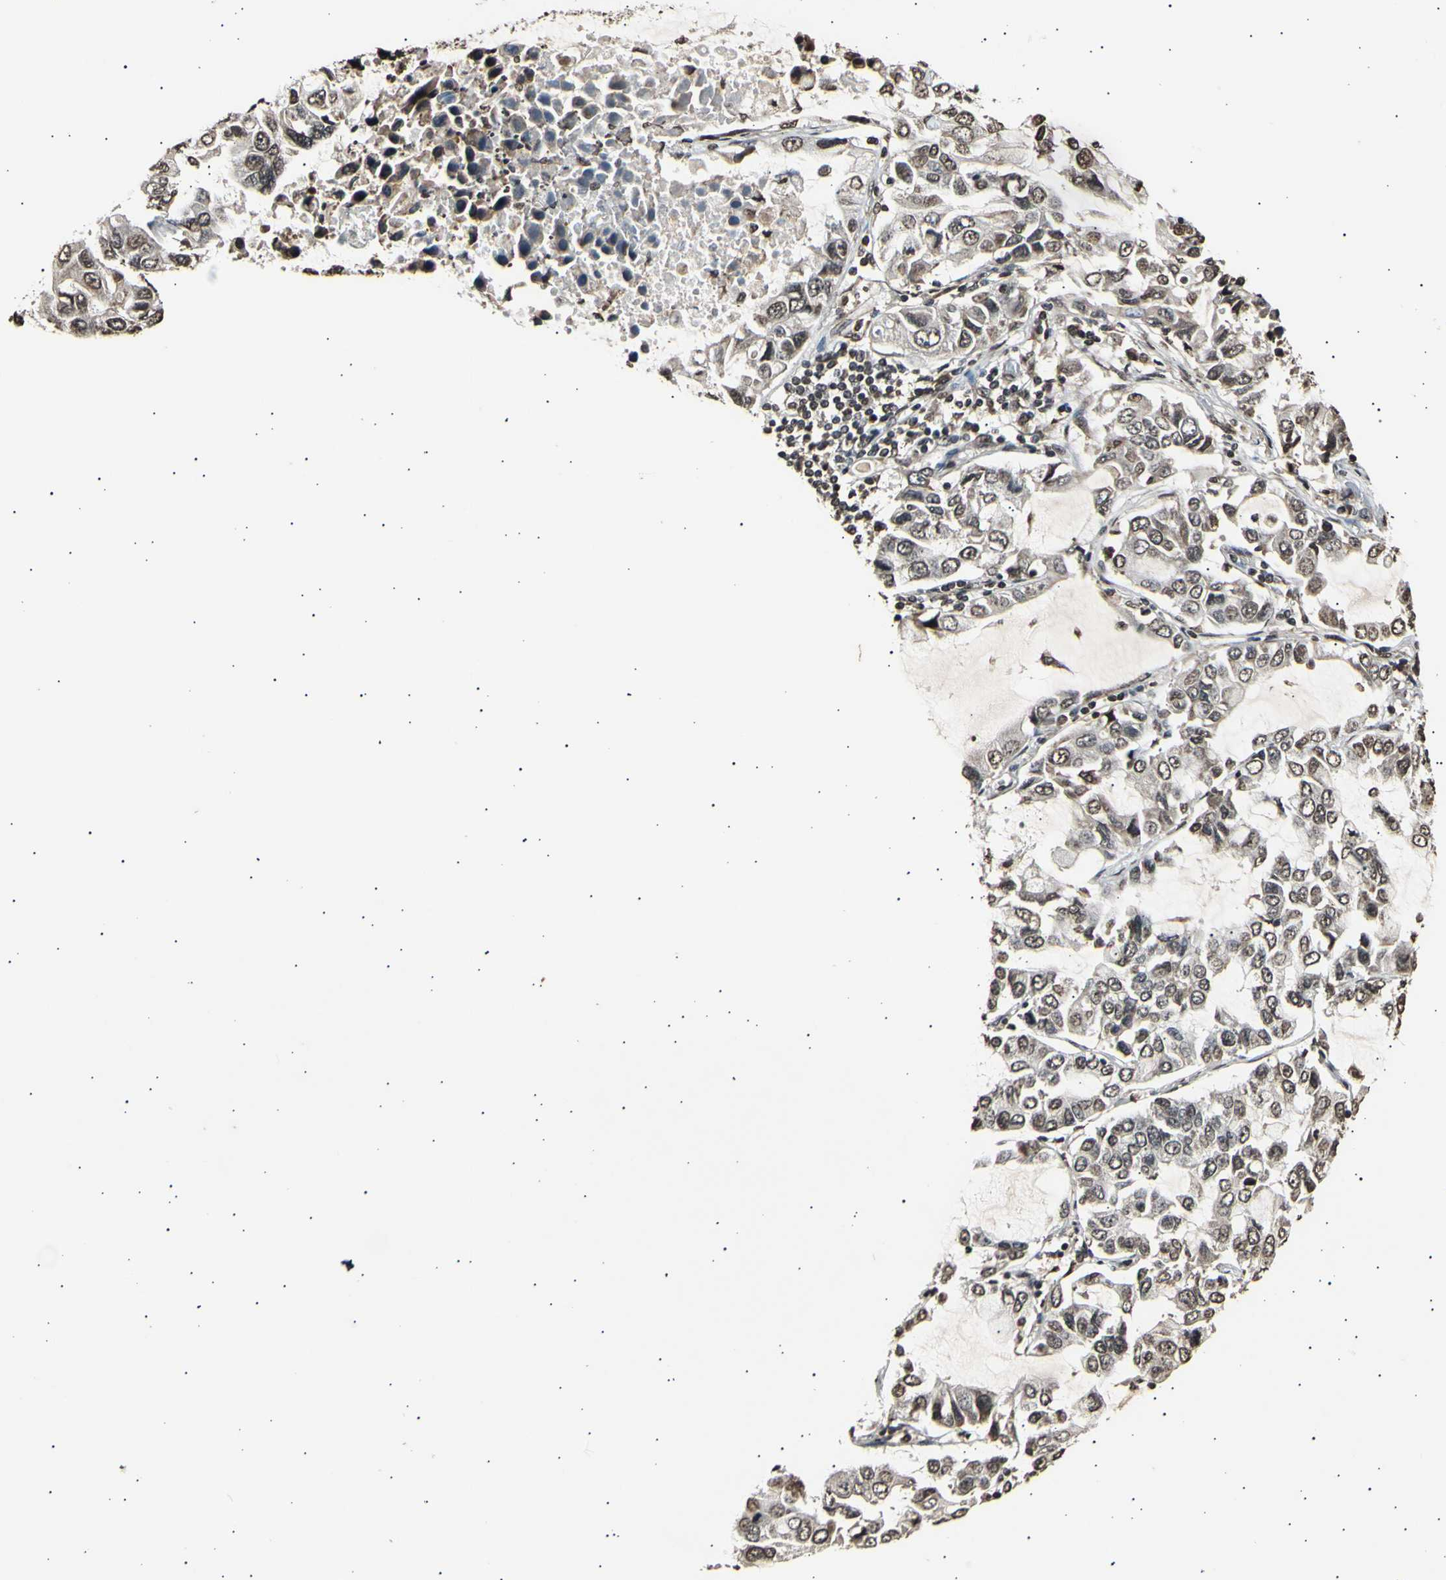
{"staining": {"intensity": "moderate", "quantity": "25%-75%", "location": "cytoplasmic/membranous,nuclear"}, "tissue": "lung cancer", "cell_type": "Tumor cells", "image_type": "cancer", "snomed": [{"axis": "morphology", "description": "Adenocarcinoma, NOS"}, {"axis": "topography", "description": "Lung"}], "caption": "This is a histology image of IHC staining of adenocarcinoma (lung), which shows moderate positivity in the cytoplasmic/membranous and nuclear of tumor cells.", "gene": "ANAPC7", "patient": {"sex": "male", "age": 64}}